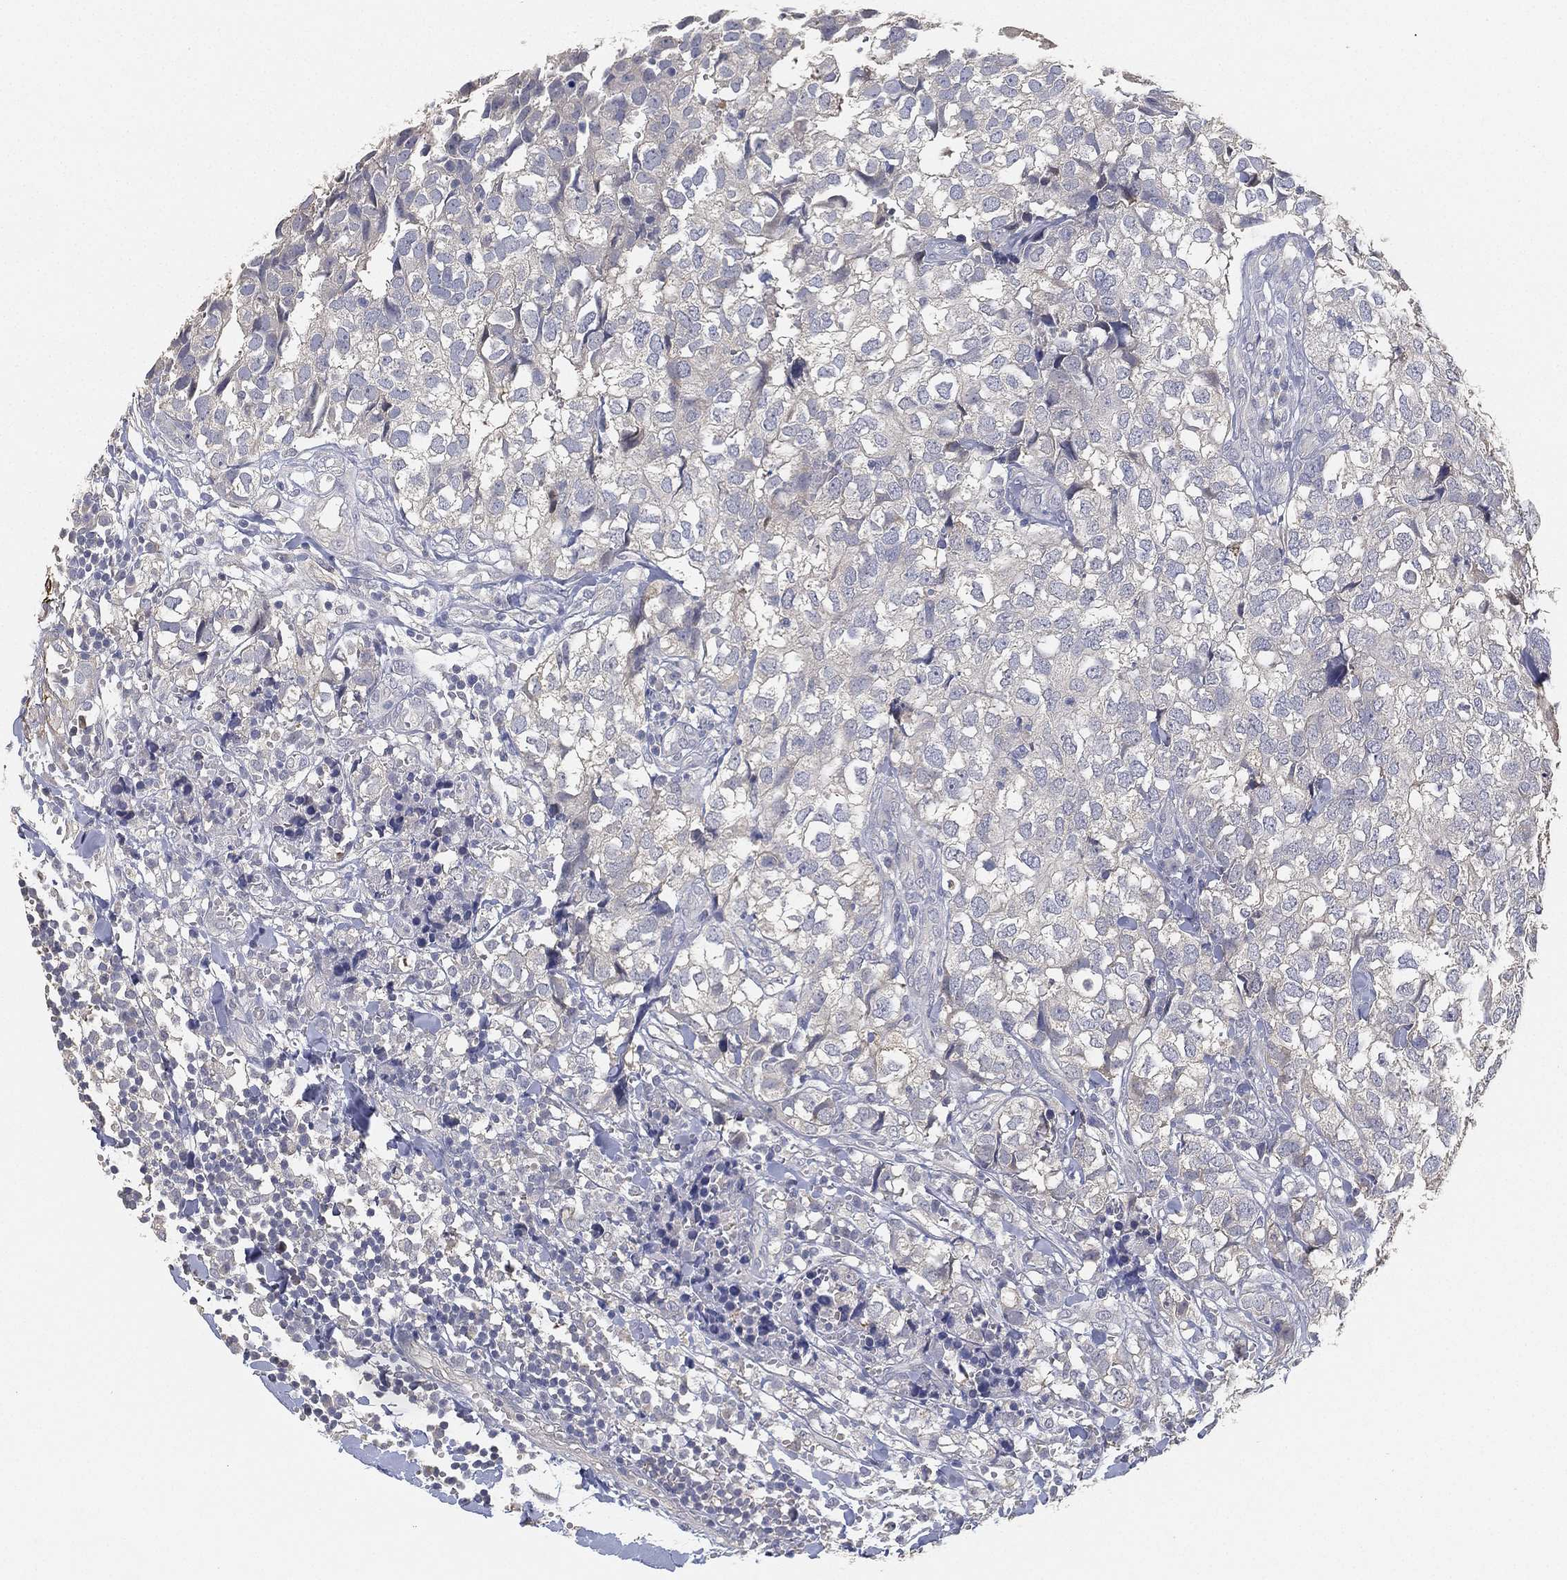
{"staining": {"intensity": "negative", "quantity": "none", "location": "none"}, "tissue": "breast cancer", "cell_type": "Tumor cells", "image_type": "cancer", "snomed": [{"axis": "morphology", "description": "Duct carcinoma"}, {"axis": "topography", "description": "Breast"}], "caption": "Immunohistochemistry (IHC) of breast infiltrating ductal carcinoma shows no expression in tumor cells. (DAB IHC visualized using brightfield microscopy, high magnification).", "gene": "GPR61", "patient": {"sex": "female", "age": 30}}